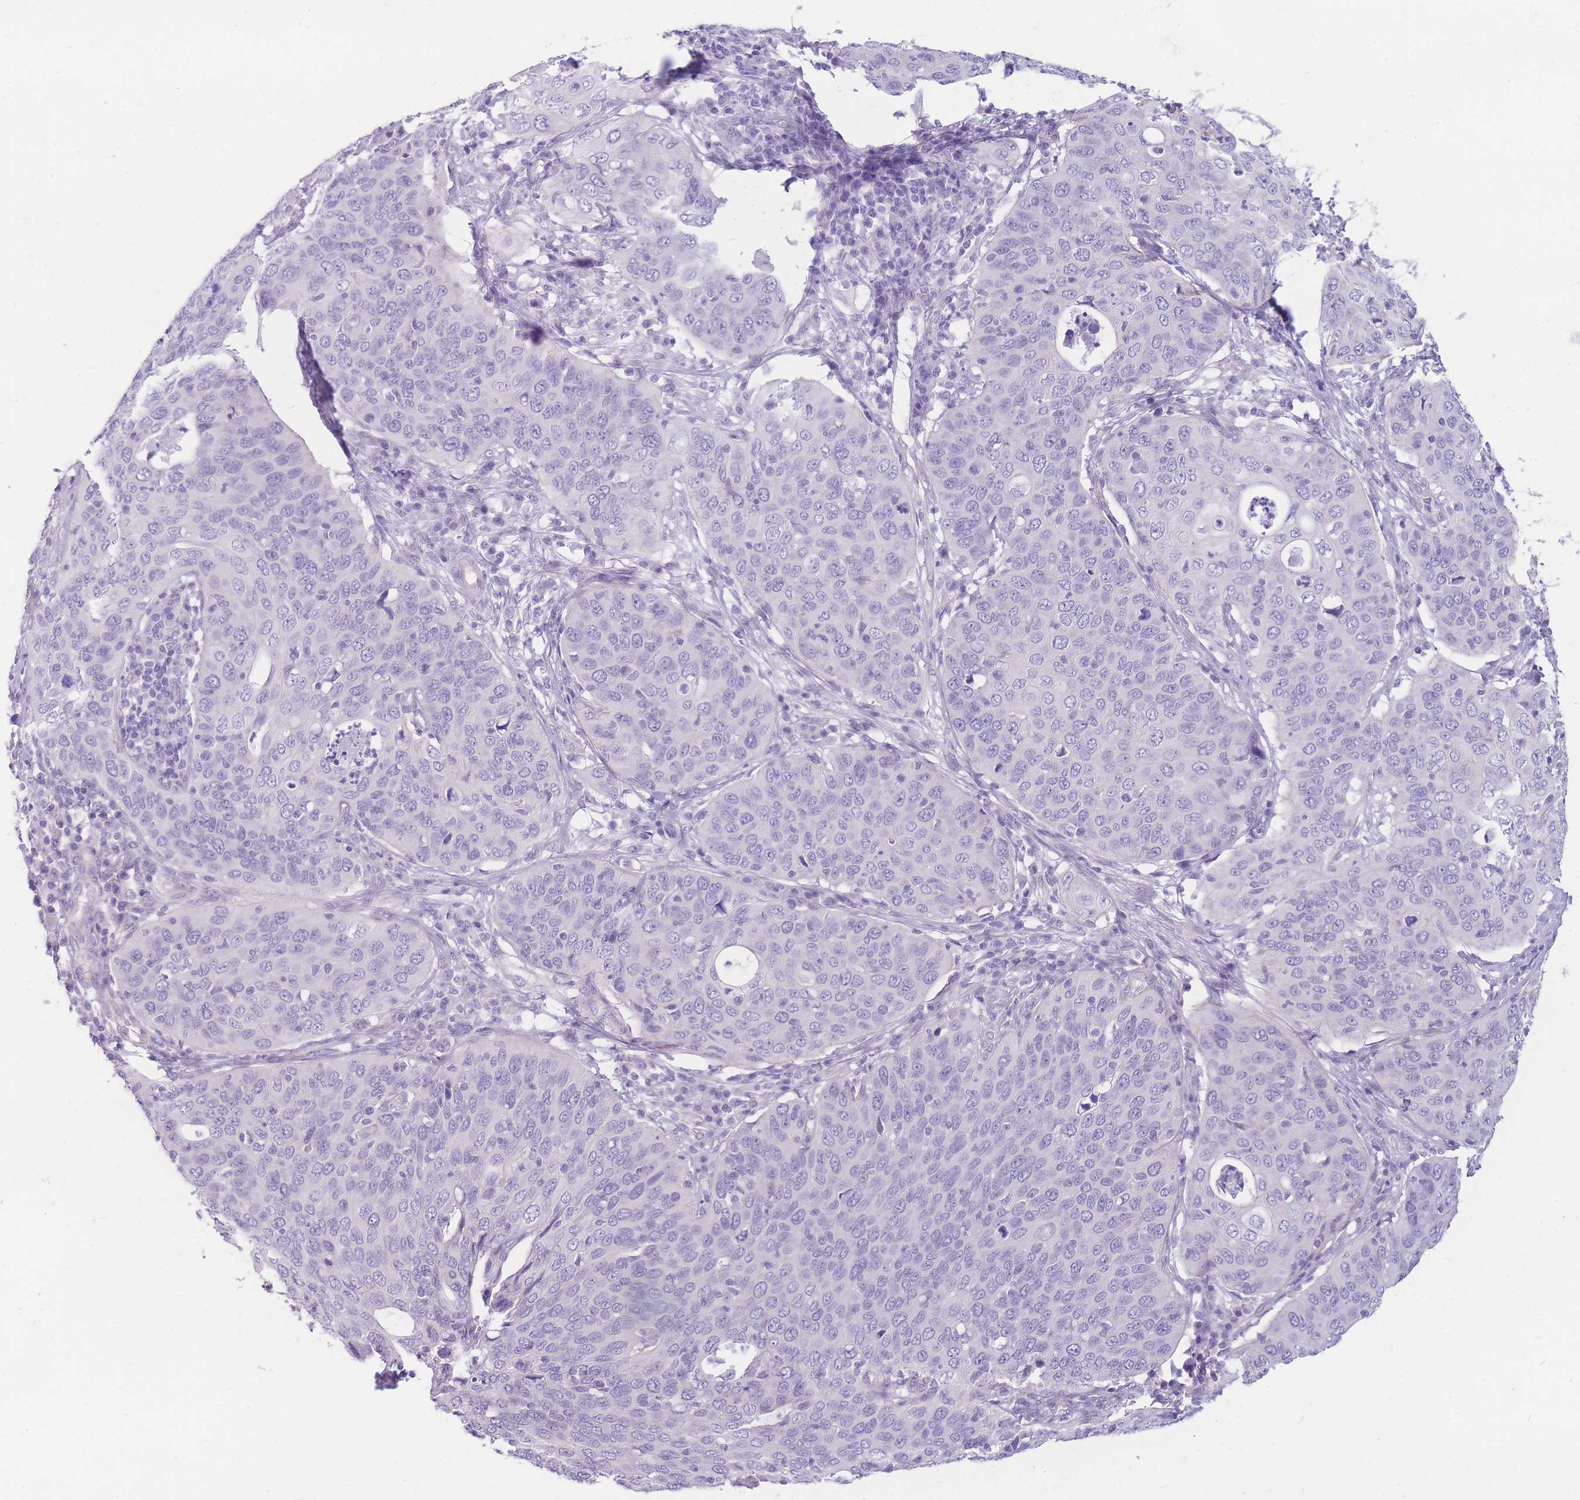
{"staining": {"intensity": "negative", "quantity": "none", "location": "none"}, "tissue": "cervical cancer", "cell_type": "Tumor cells", "image_type": "cancer", "snomed": [{"axis": "morphology", "description": "Squamous cell carcinoma, NOS"}, {"axis": "topography", "description": "Cervix"}], "caption": "Tumor cells show no significant protein positivity in cervical cancer.", "gene": "ZNF311", "patient": {"sex": "female", "age": 36}}